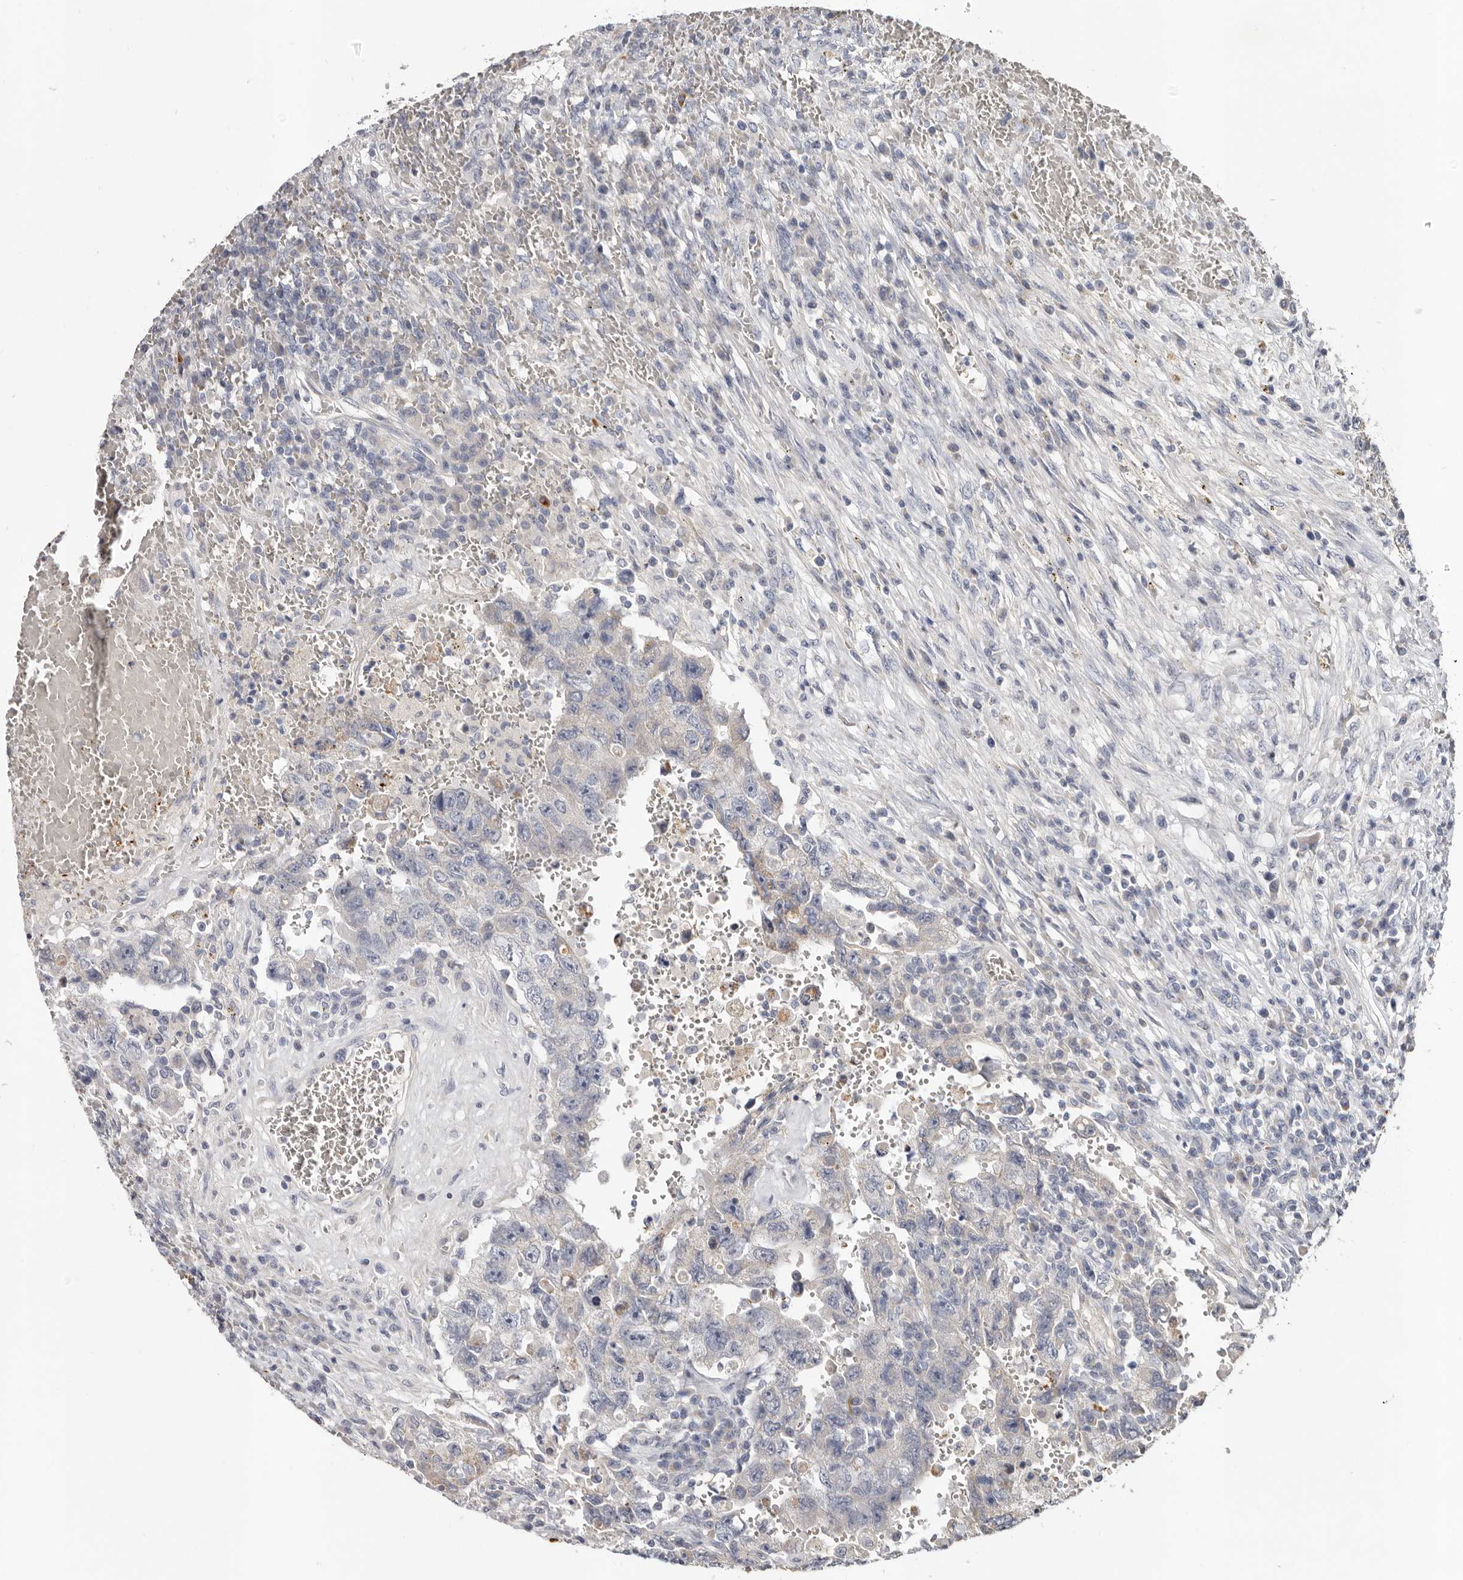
{"staining": {"intensity": "negative", "quantity": "none", "location": "none"}, "tissue": "testis cancer", "cell_type": "Tumor cells", "image_type": "cancer", "snomed": [{"axis": "morphology", "description": "Carcinoma, Embryonal, NOS"}, {"axis": "topography", "description": "Testis"}], "caption": "DAB immunohistochemical staining of testis cancer (embryonal carcinoma) reveals no significant expression in tumor cells.", "gene": "SPTA1", "patient": {"sex": "male", "age": 26}}